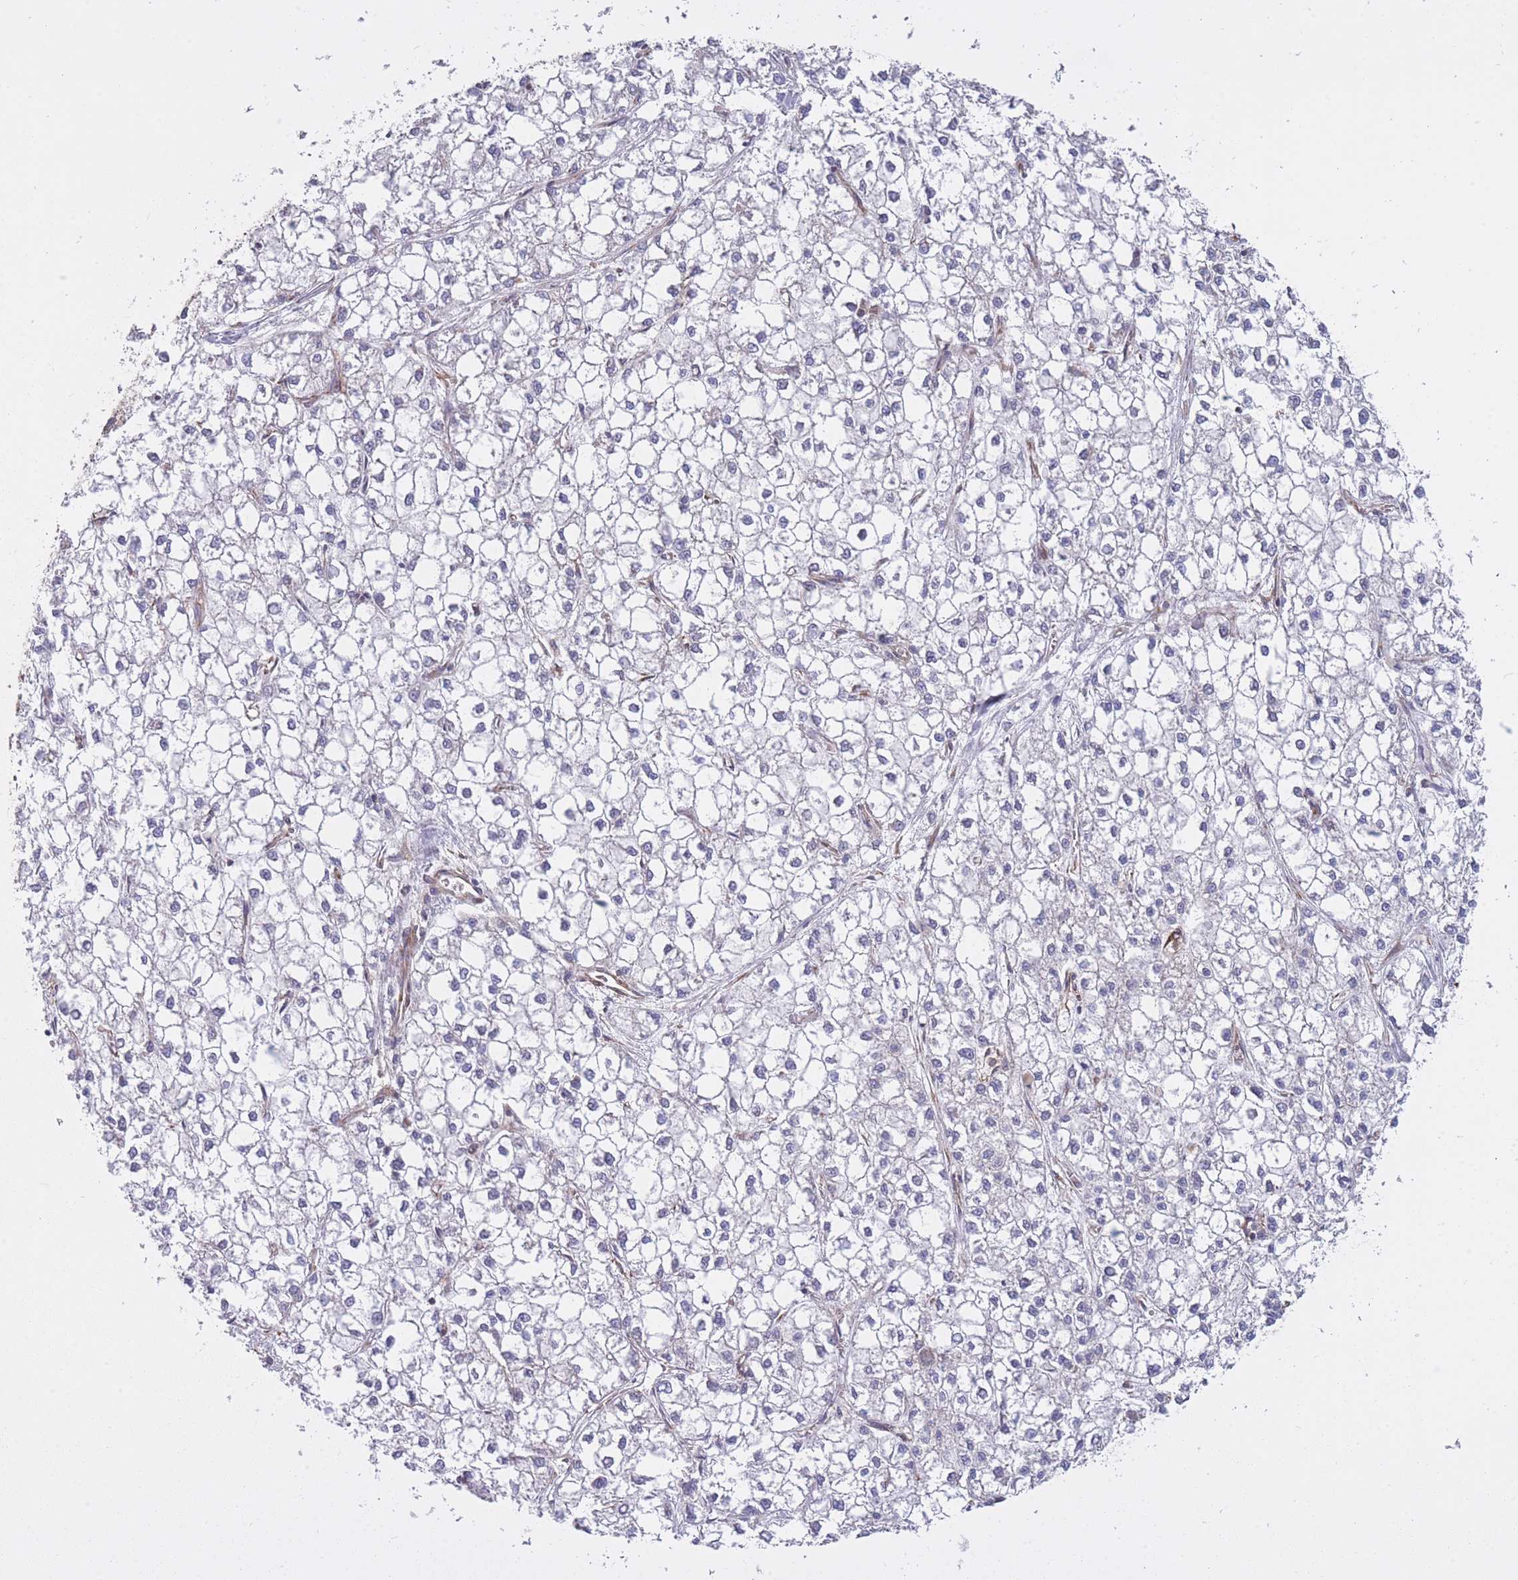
{"staining": {"intensity": "negative", "quantity": "none", "location": "none"}, "tissue": "liver cancer", "cell_type": "Tumor cells", "image_type": "cancer", "snomed": [{"axis": "morphology", "description": "Carcinoma, Hepatocellular, NOS"}, {"axis": "topography", "description": "Liver"}], "caption": "DAB immunohistochemical staining of hepatocellular carcinoma (liver) exhibits no significant staining in tumor cells.", "gene": "CCDC124", "patient": {"sex": "female", "age": 43}}